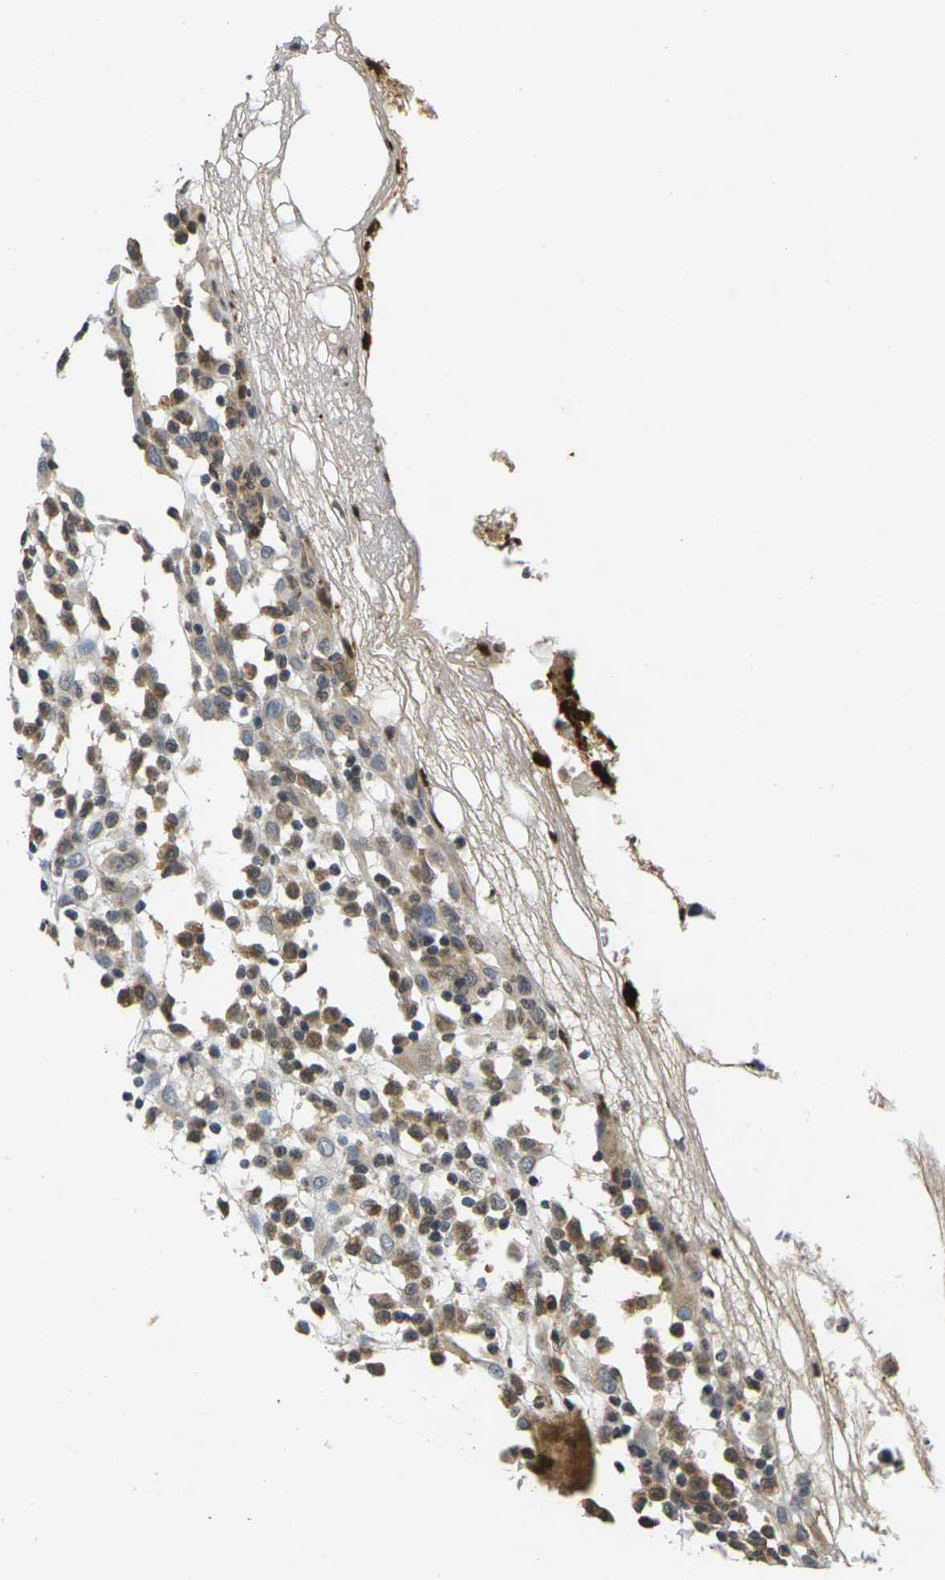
{"staining": {"intensity": "moderate", "quantity": ">75%", "location": "cytoplasmic/membranous"}, "tissue": "colorectal cancer", "cell_type": "Tumor cells", "image_type": "cancer", "snomed": [{"axis": "morphology", "description": "Adenocarcinoma, NOS"}, {"axis": "topography", "description": "Colon"}], "caption": "Protein expression analysis of human adenocarcinoma (colorectal) reveals moderate cytoplasmic/membranous staining in about >75% of tumor cells.", "gene": "C1QC", "patient": {"sex": "female", "age": 86}}